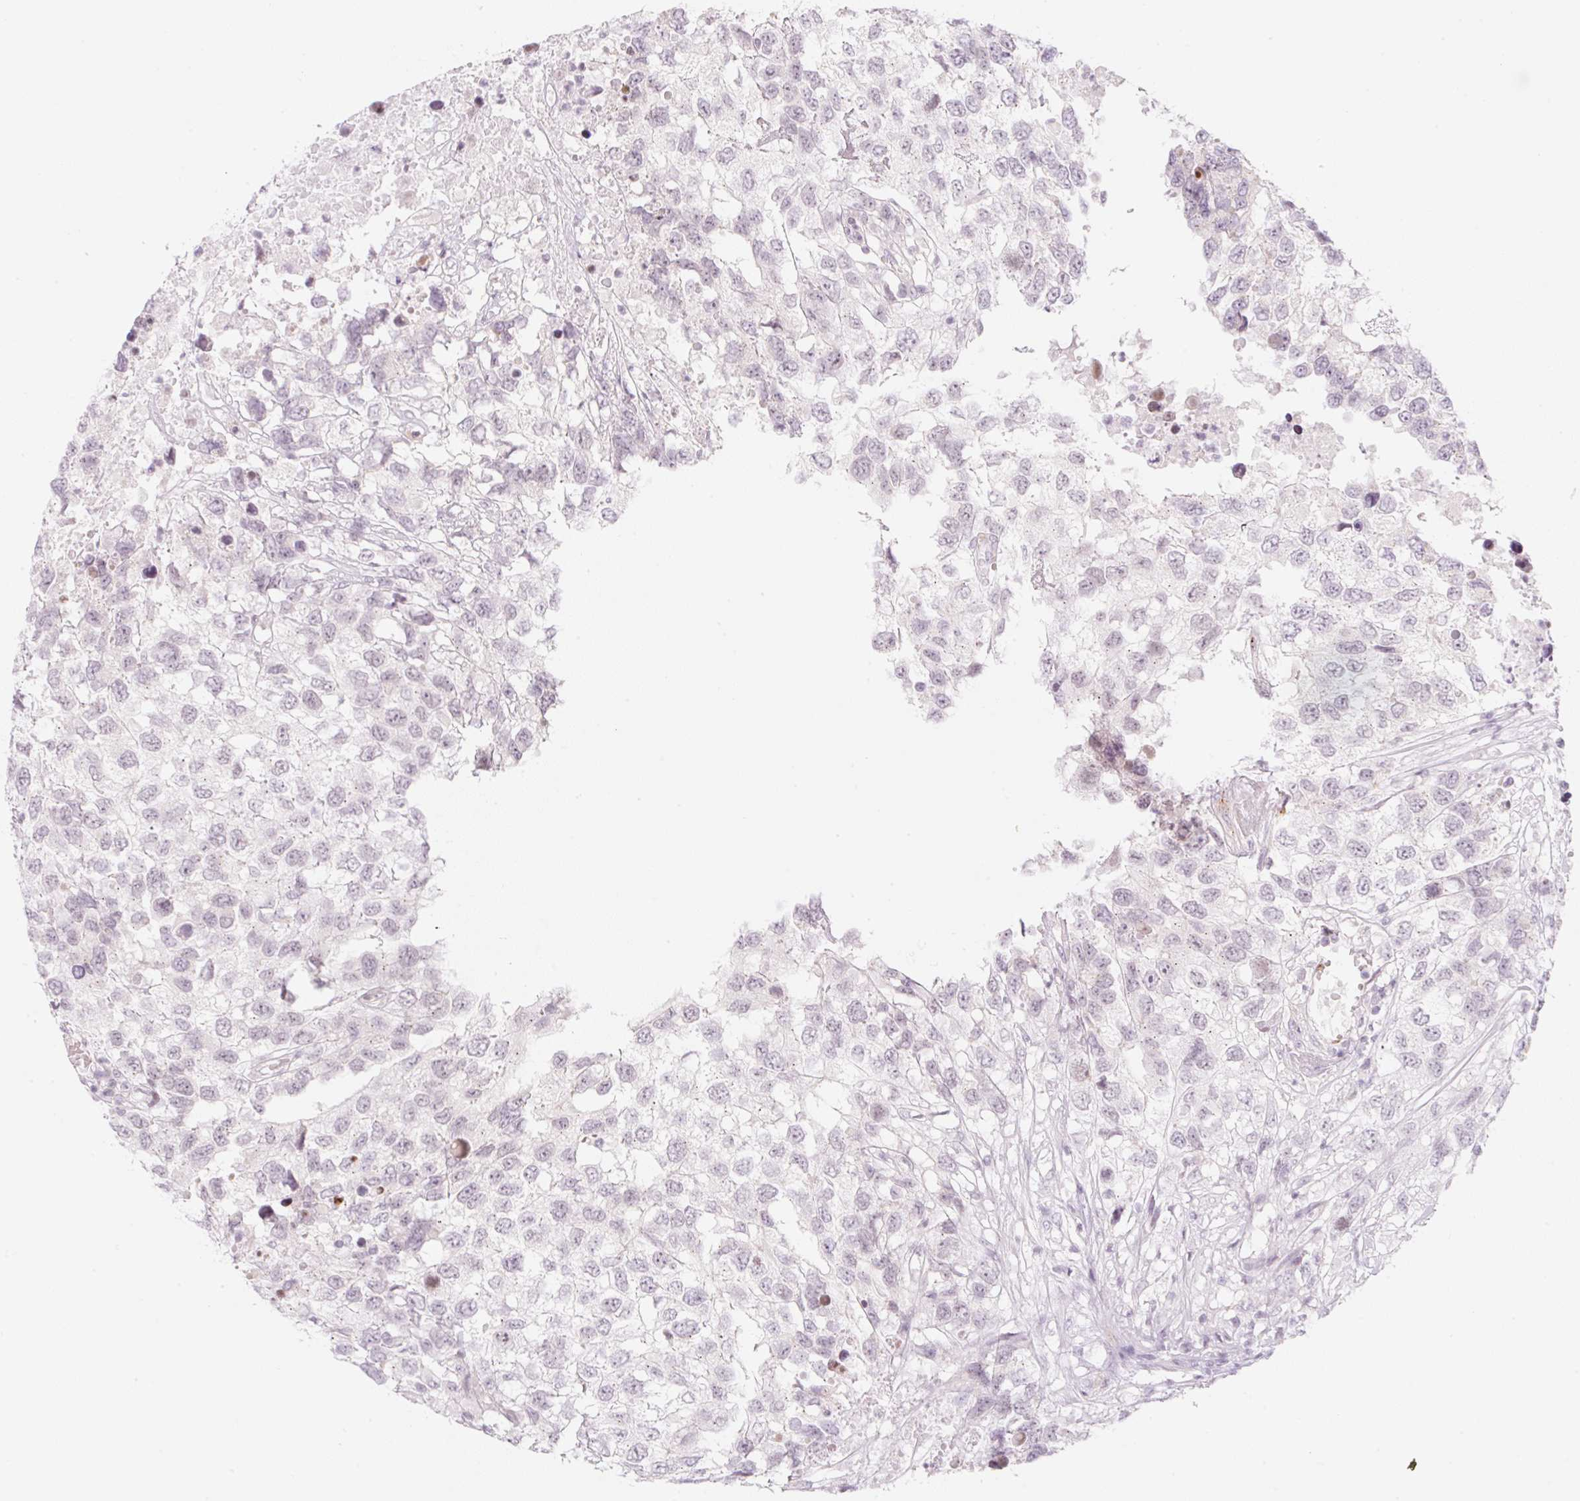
{"staining": {"intensity": "negative", "quantity": "none", "location": "none"}, "tissue": "testis cancer", "cell_type": "Tumor cells", "image_type": "cancer", "snomed": [{"axis": "morphology", "description": "Carcinoma, Embryonal, NOS"}, {"axis": "topography", "description": "Testis"}], "caption": "Testis embryonal carcinoma was stained to show a protein in brown. There is no significant staining in tumor cells. (DAB (3,3'-diaminobenzidine) IHC with hematoxylin counter stain).", "gene": "CASKIN1", "patient": {"sex": "male", "age": 83}}